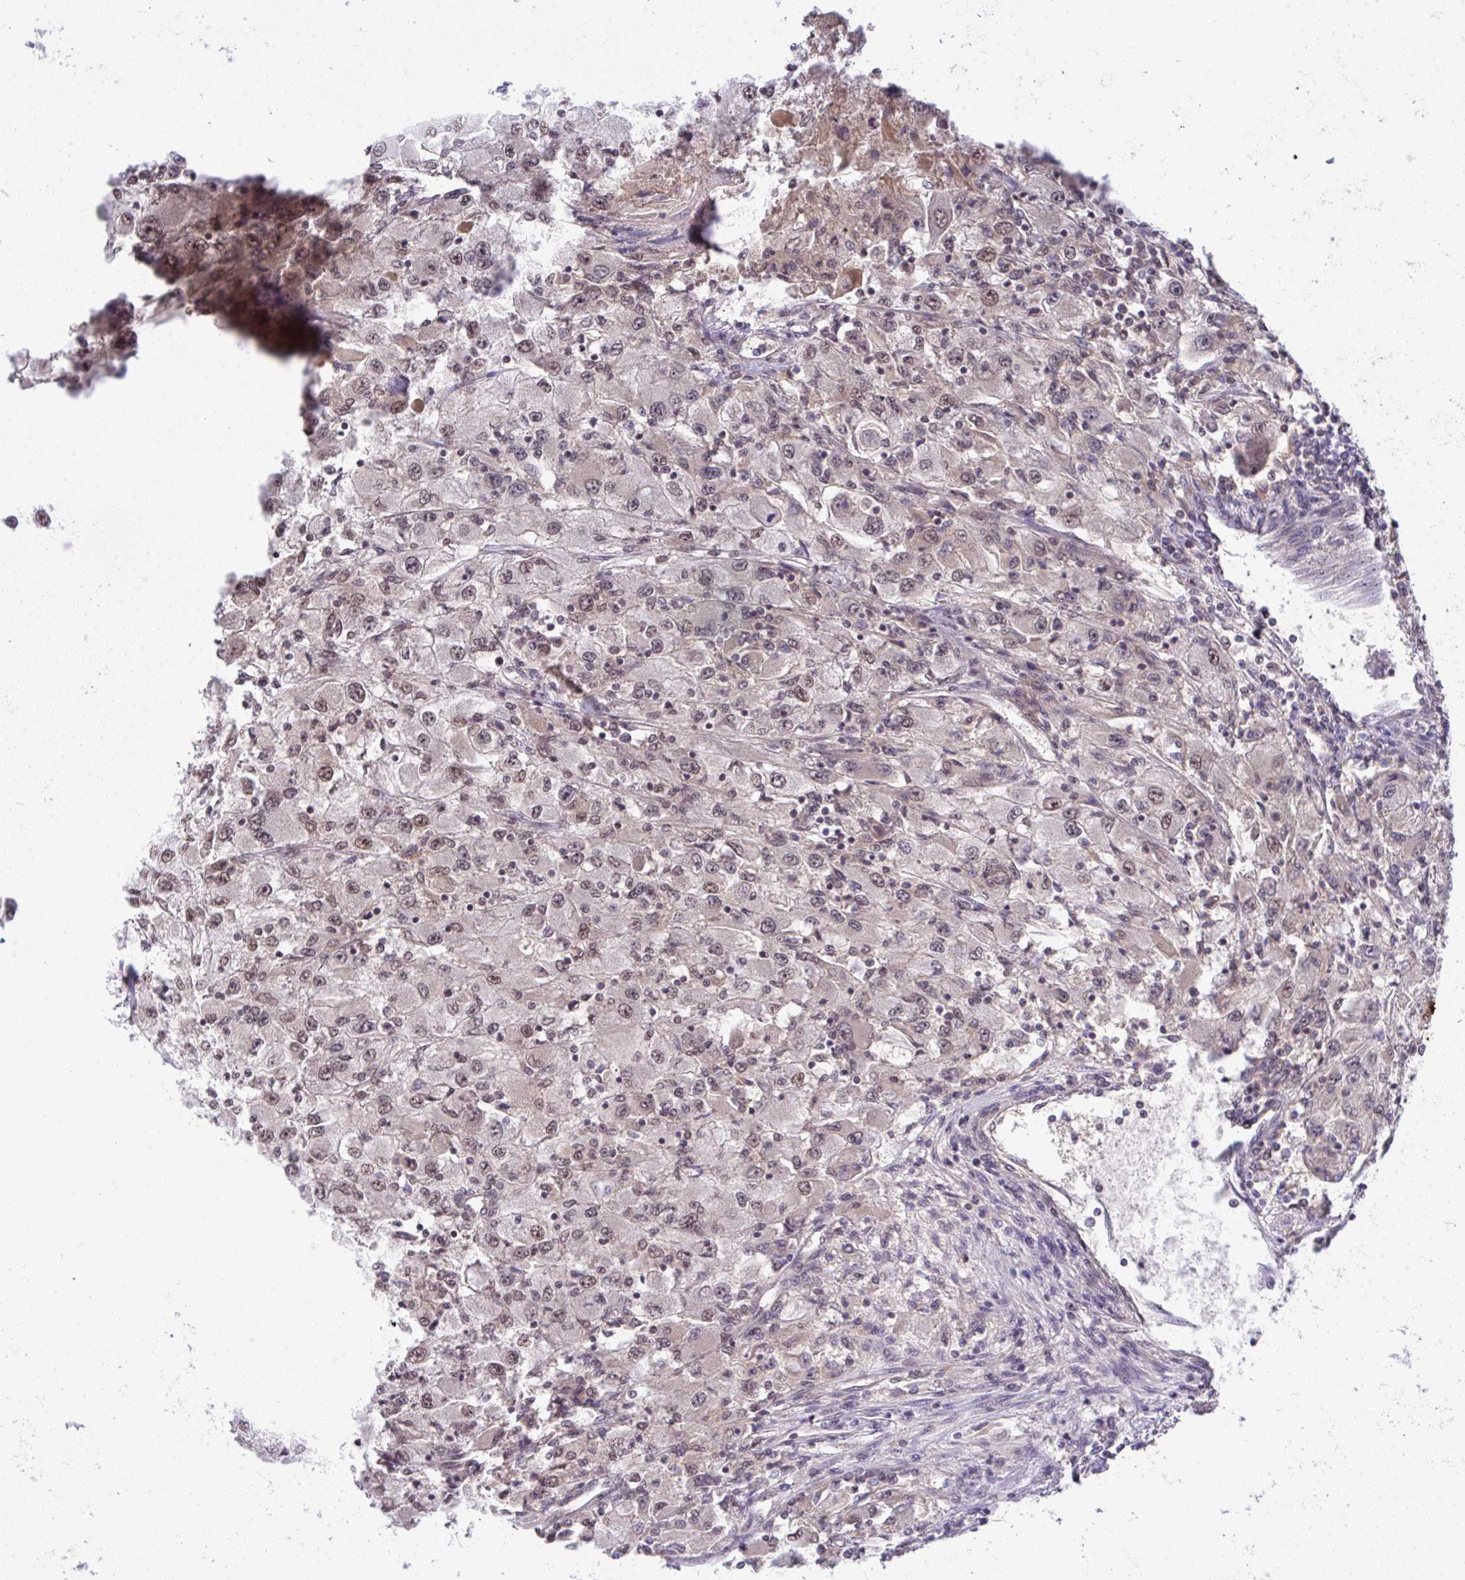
{"staining": {"intensity": "moderate", "quantity": ">75%", "location": "nuclear"}, "tissue": "renal cancer", "cell_type": "Tumor cells", "image_type": "cancer", "snomed": [{"axis": "morphology", "description": "Adenocarcinoma, NOS"}, {"axis": "topography", "description": "Kidney"}], "caption": "Protein analysis of renal cancer tissue shows moderate nuclear positivity in about >75% of tumor cells. Ihc stains the protein of interest in brown and the nuclei are stained blue.", "gene": "C9orf64", "patient": {"sex": "female", "age": 67}}